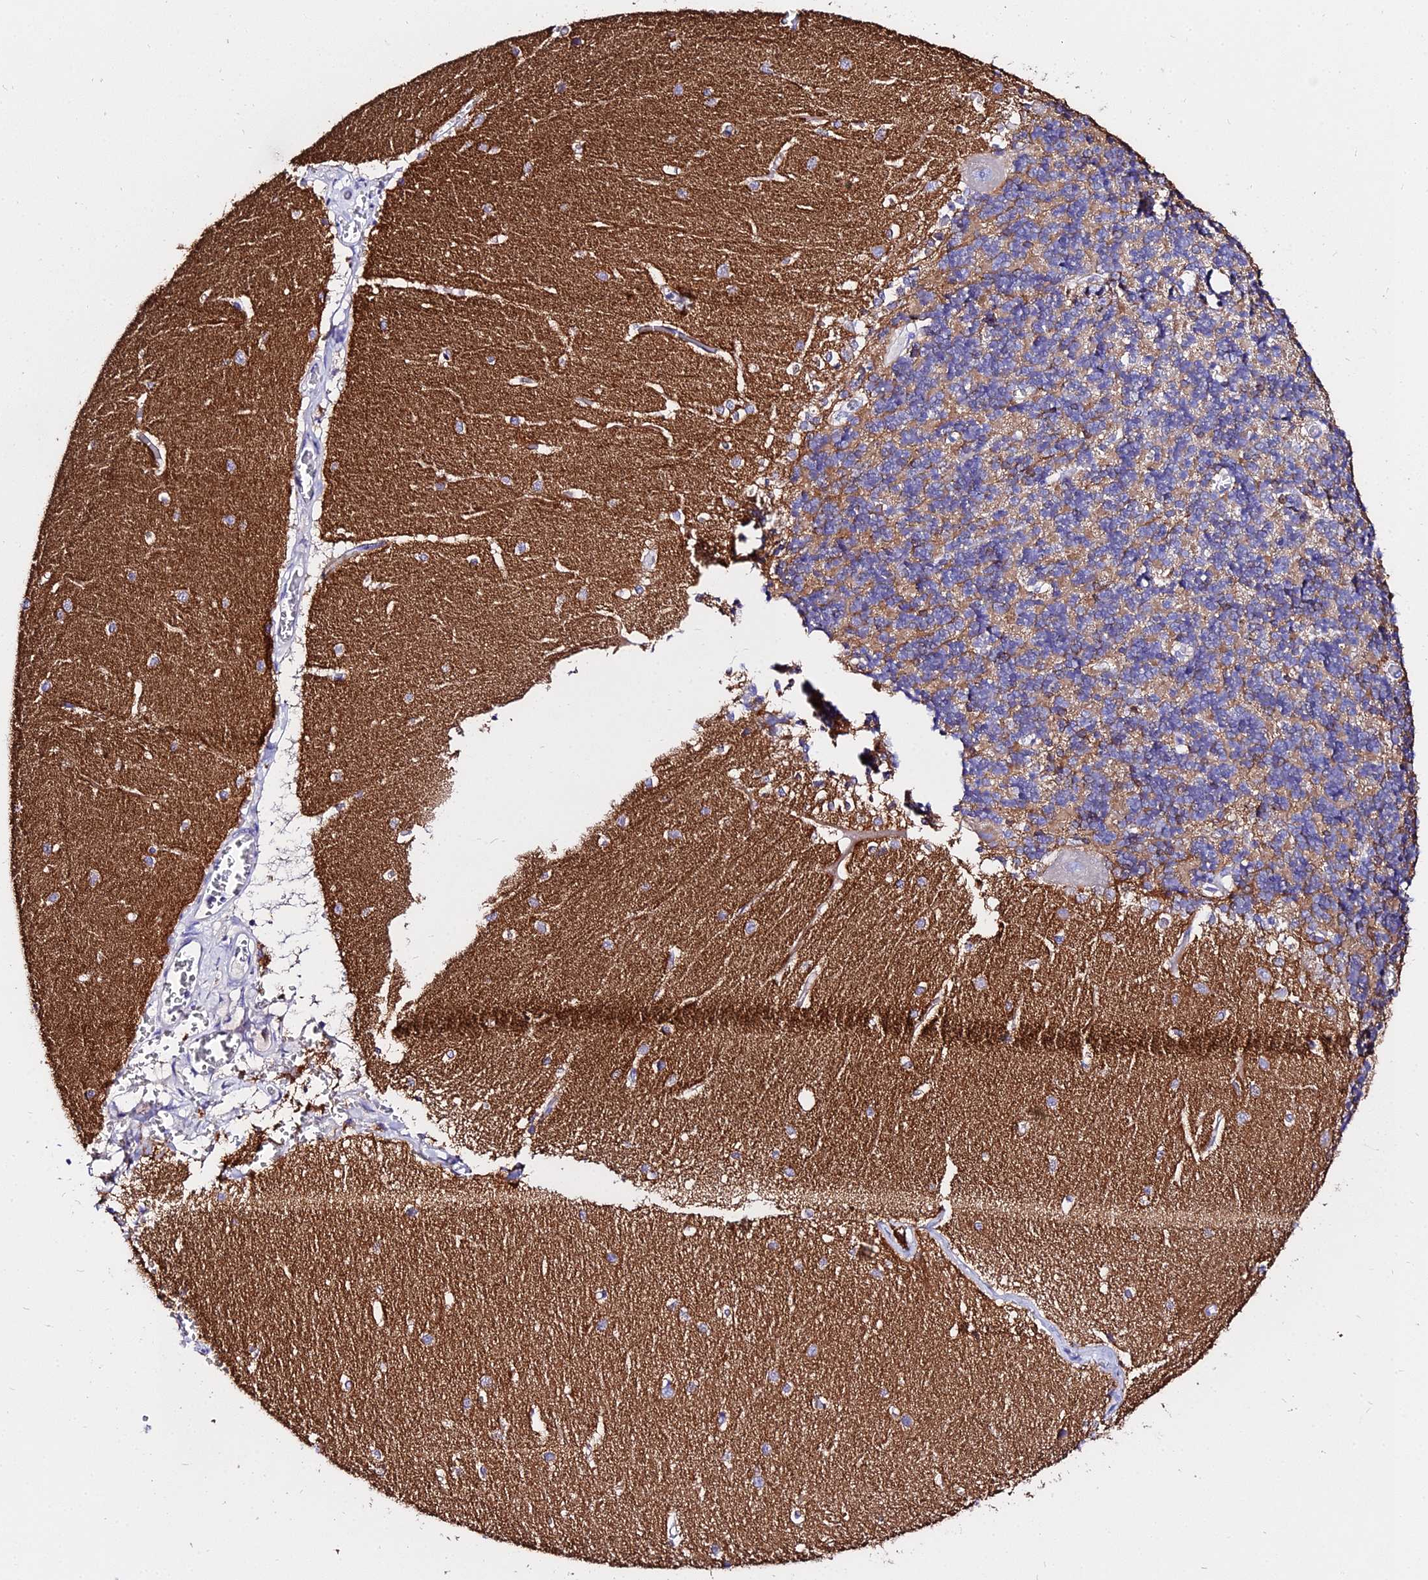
{"staining": {"intensity": "moderate", "quantity": "25%-75%", "location": "cytoplasmic/membranous"}, "tissue": "cerebellum", "cell_type": "Cells in granular layer", "image_type": "normal", "snomed": [{"axis": "morphology", "description": "Normal tissue, NOS"}, {"axis": "topography", "description": "Cerebellum"}], "caption": "Immunohistochemical staining of normal cerebellum shows 25%-75% levels of moderate cytoplasmic/membranous protein positivity in about 25%-75% of cells in granular layer. (brown staining indicates protein expression, while blue staining denotes nuclei).", "gene": "TUBA1A", "patient": {"sex": "male", "age": 37}}